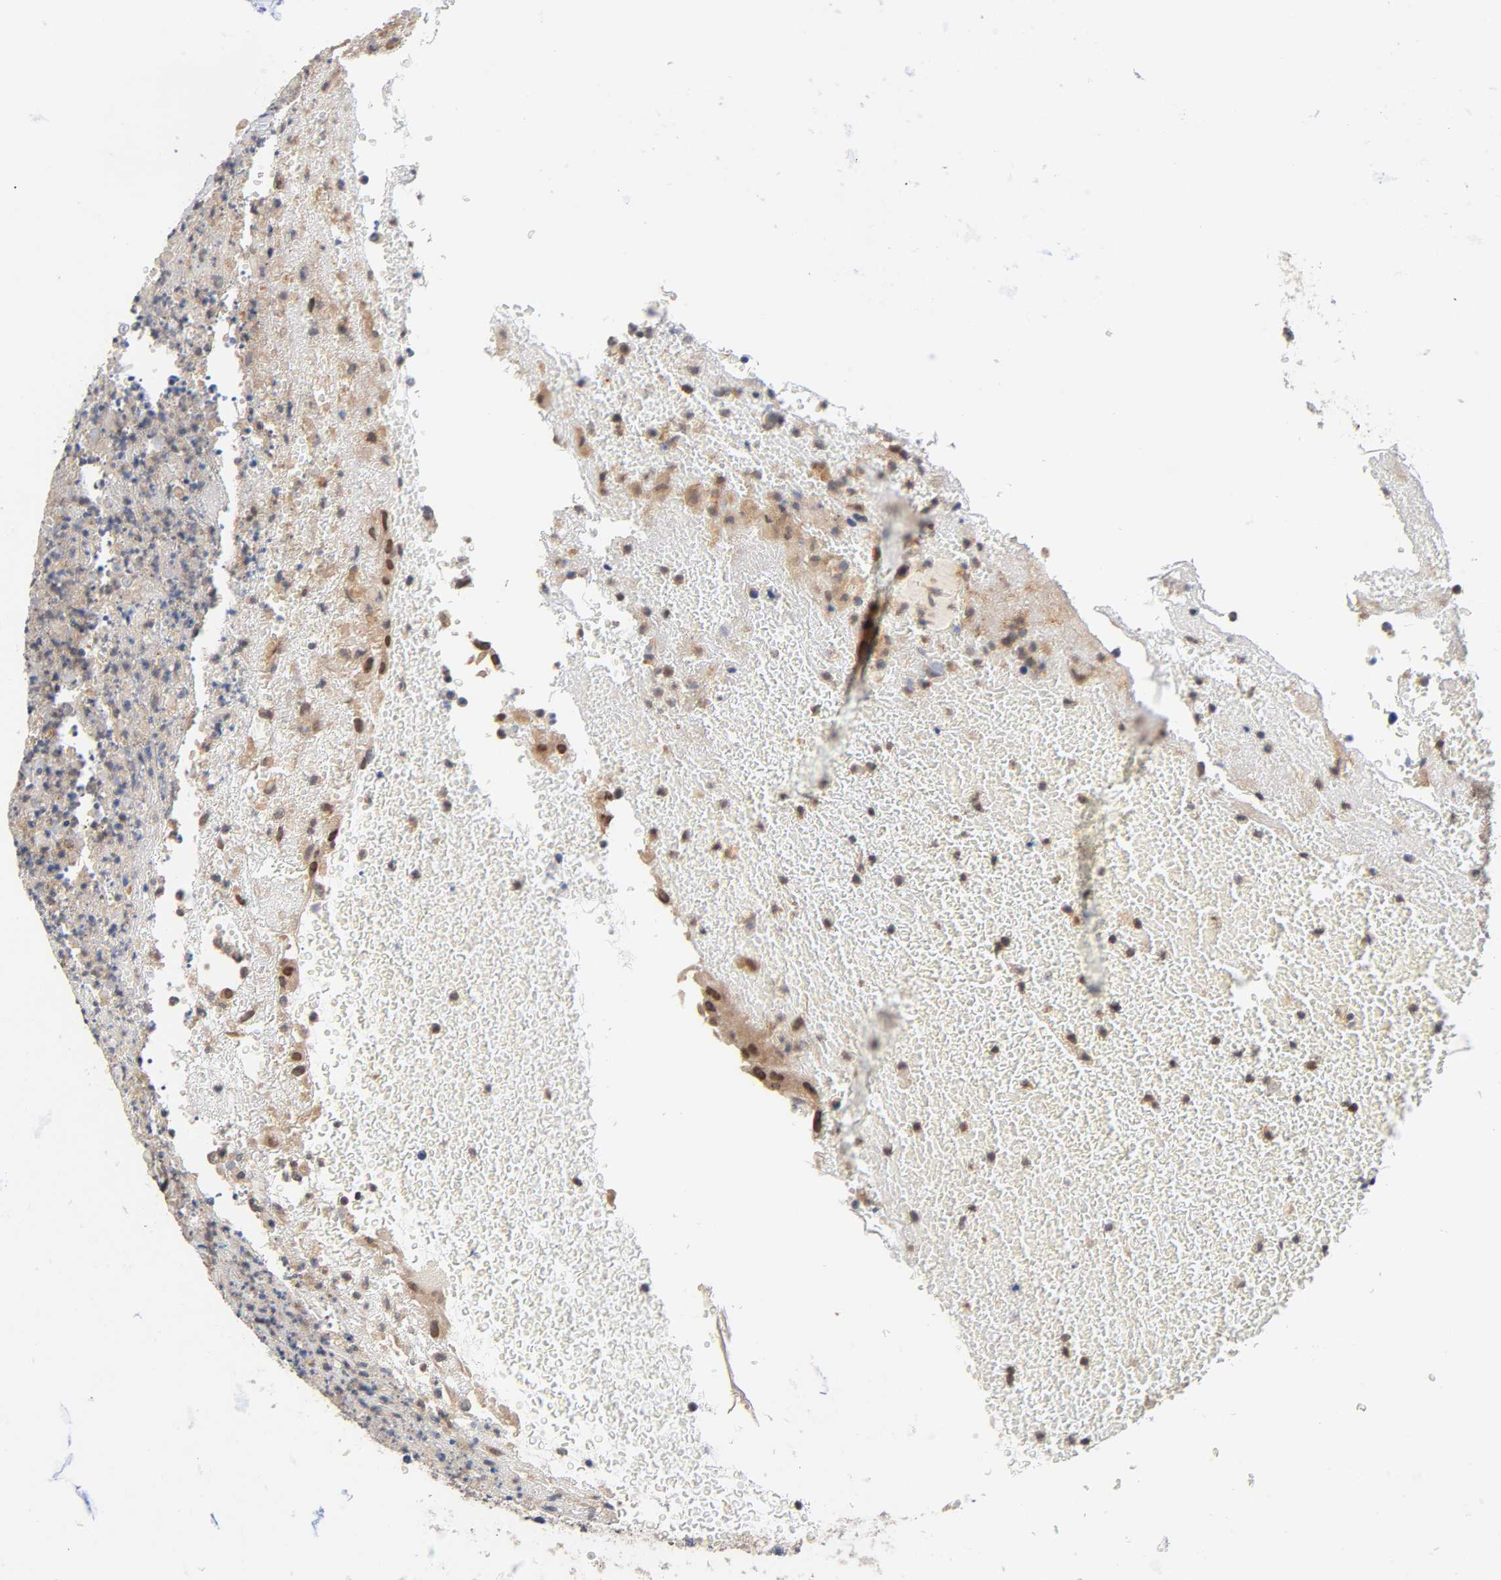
{"staining": {"intensity": "weak", "quantity": ">75%", "location": "cytoplasmic/membranous"}, "tissue": "urothelial cancer", "cell_type": "Tumor cells", "image_type": "cancer", "snomed": [{"axis": "morphology", "description": "Urothelial carcinoma, High grade"}, {"axis": "topography", "description": "Urinary bladder"}], "caption": "About >75% of tumor cells in human urothelial cancer demonstrate weak cytoplasmic/membranous protein positivity as visualized by brown immunohistochemical staining.", "gene": "PRKAB1", "patient": {"sex": "male", "age": 66}}